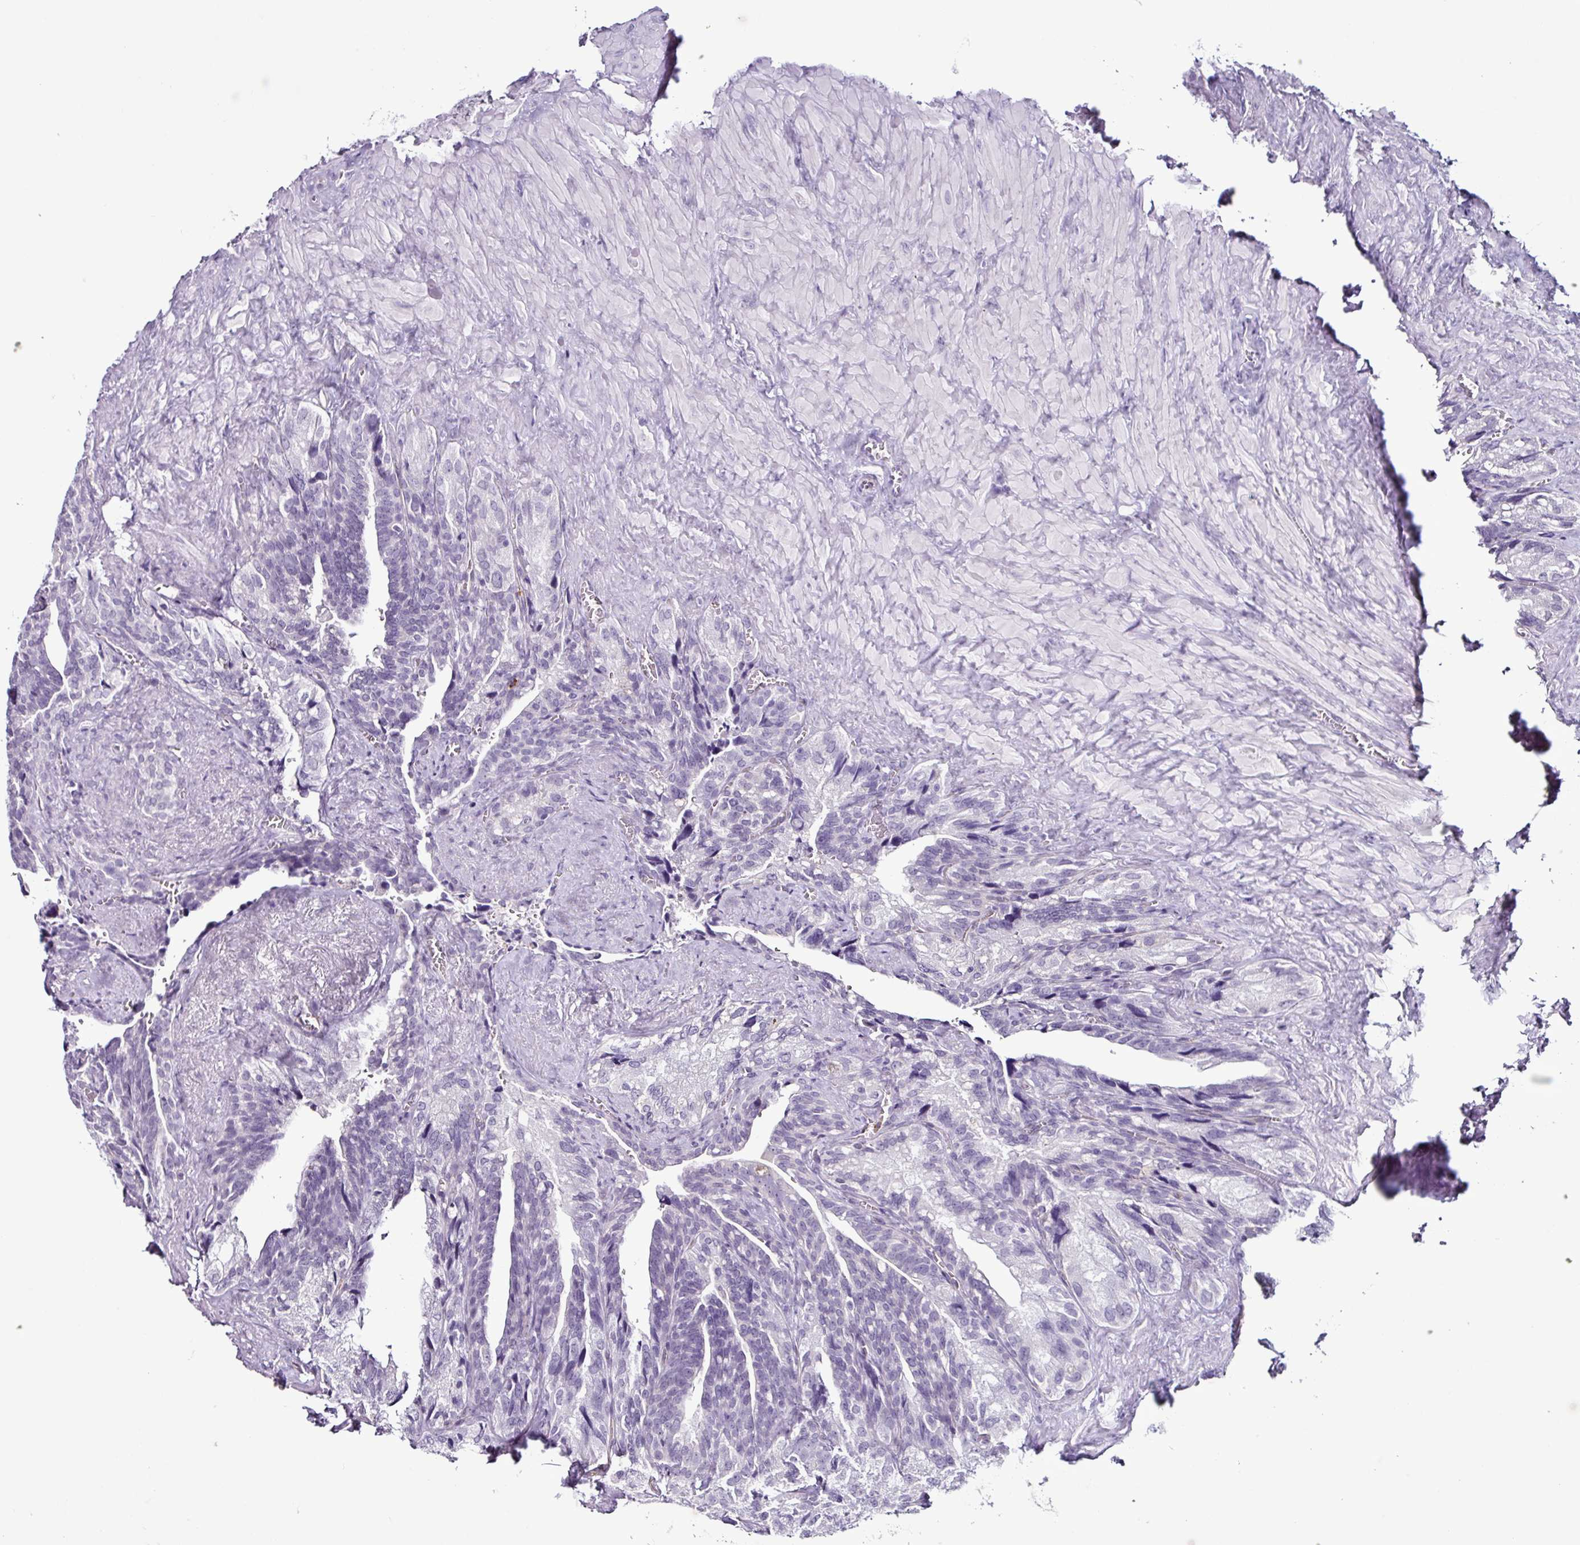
{"staining": {"intensity": "negative", "quantity": "none", "location": "none"}, "tissue": "seminal vesicle", "cell_type": "Glandular cells", "image_type": "normal", "snomed": [{"axis": "morphology", "description": "Normal tissue, NOS"}, {"axis": "topography", "description": "Seminal veicle"}], "caption": "Human seminal vesicle stained for a protein using immunohistochemistry displays no positivity in glandular cells.", "gene": "TMEM178A", "patient": {"sex": "male", "age": 68}}